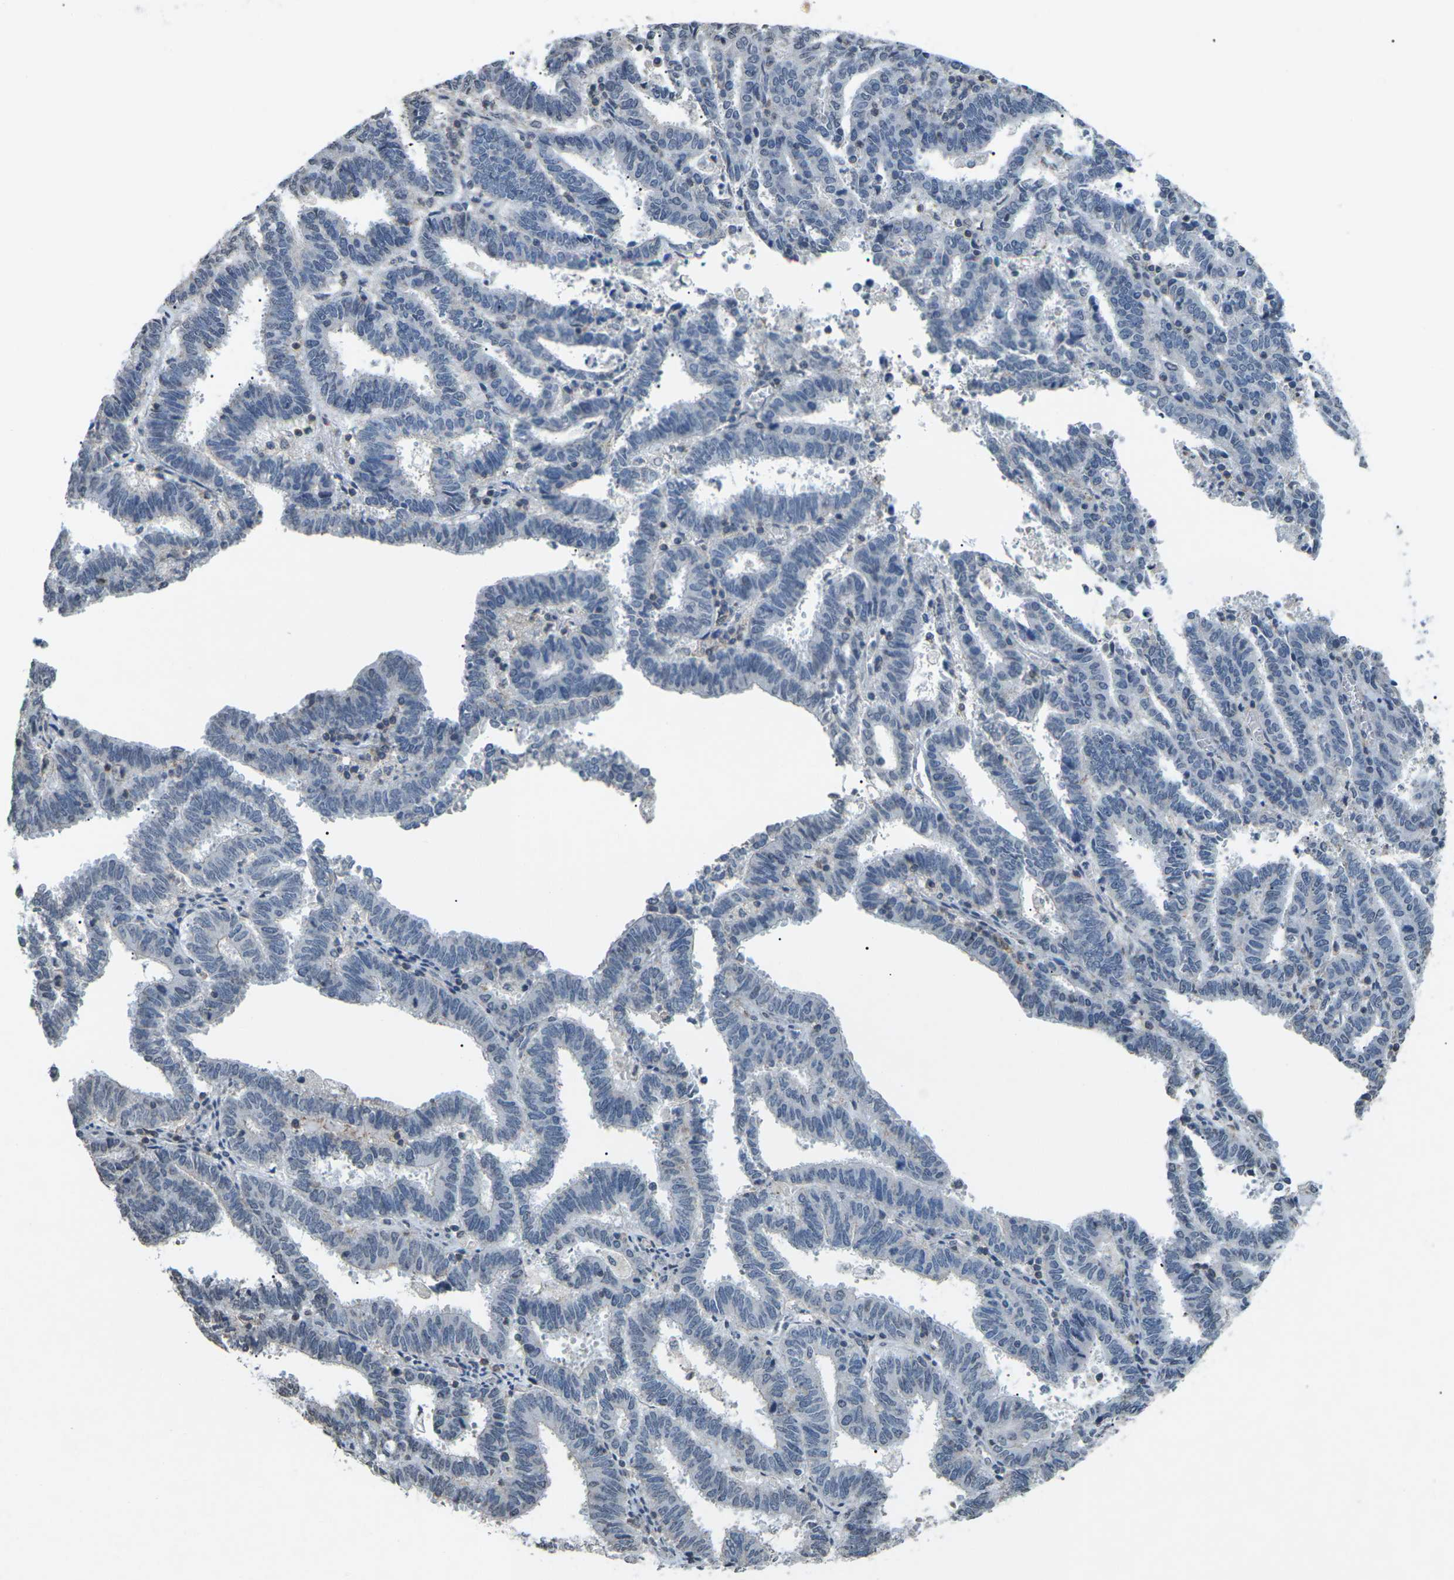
{"staining": {"intensity": "negative", "quantity": "none", "location": "none"}, "tissue": "endometrial cancer", "cell_type": "Tumor cells", "image_type": "cancer", "snomed": [{"axis": "morphology", "description": "Adenocarcinoma, NOS"}, {"axis": "topography", "description": "Uterus"}], "caption": "The photomicrograph demonstrates no staining of tumor cells in adenocarcinoma (endometrial).", "gene": "TFR2", "patient": {"sex": "female", "age": 83}}